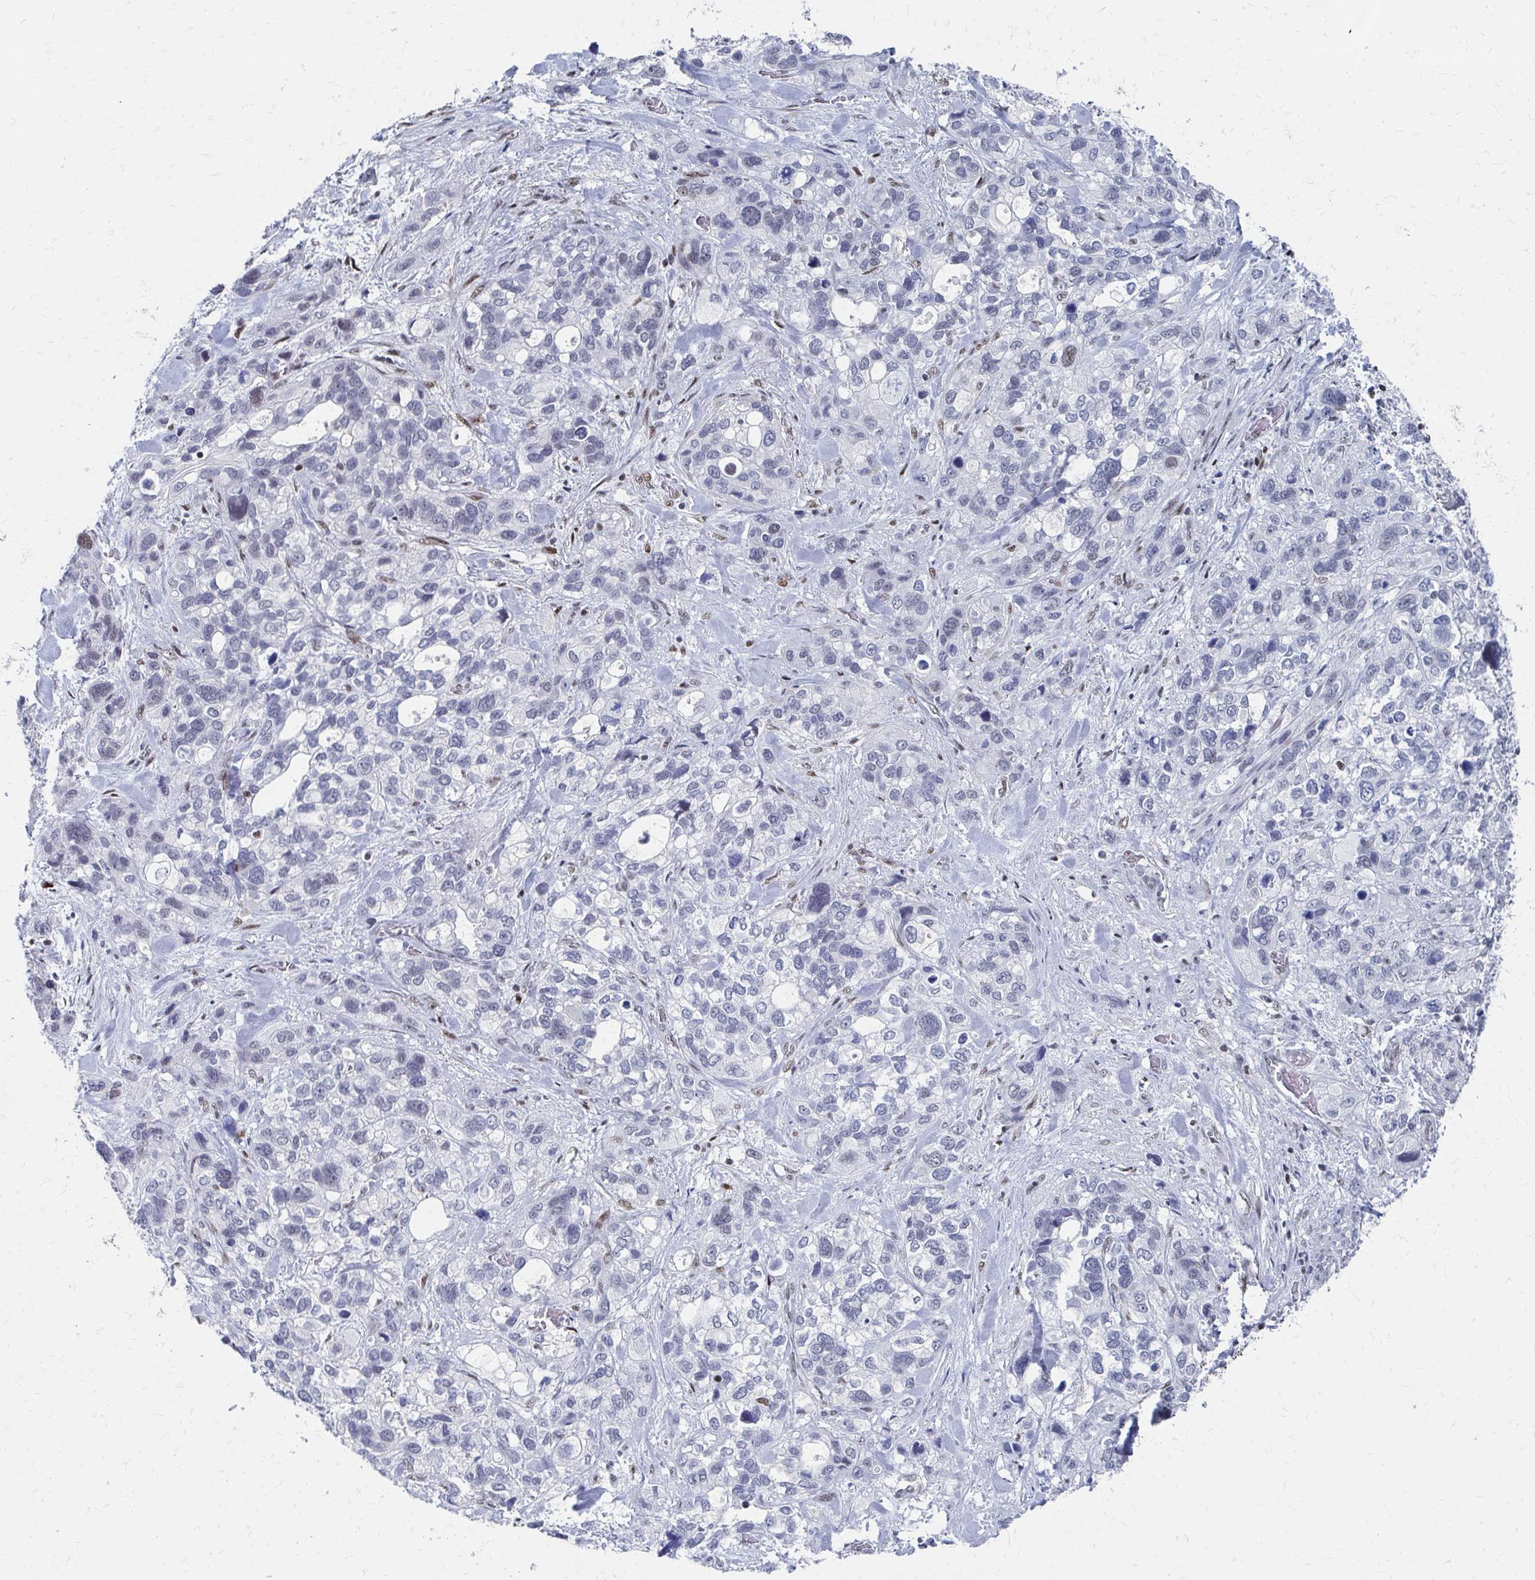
{"staining": {"intensity": "negative", "quantity": "none", "location": "none"}, "tissue": "stomach cancer", "cell_type": "Tumor cells", "image_type": "cancer", "snomed": [{"axis": "morphology", "description": "Adenocarcinoma, NOS"}, {"axis": "topography", "description": "Stomach, upper"}], "caption": "IHC micrograph of human adenocarcinoma (stomach) stained for a protein (brown), which reveals no expression in tumor cells.", "gene": "CDIN1", "patient": {"sex": "female", "age": 81}}